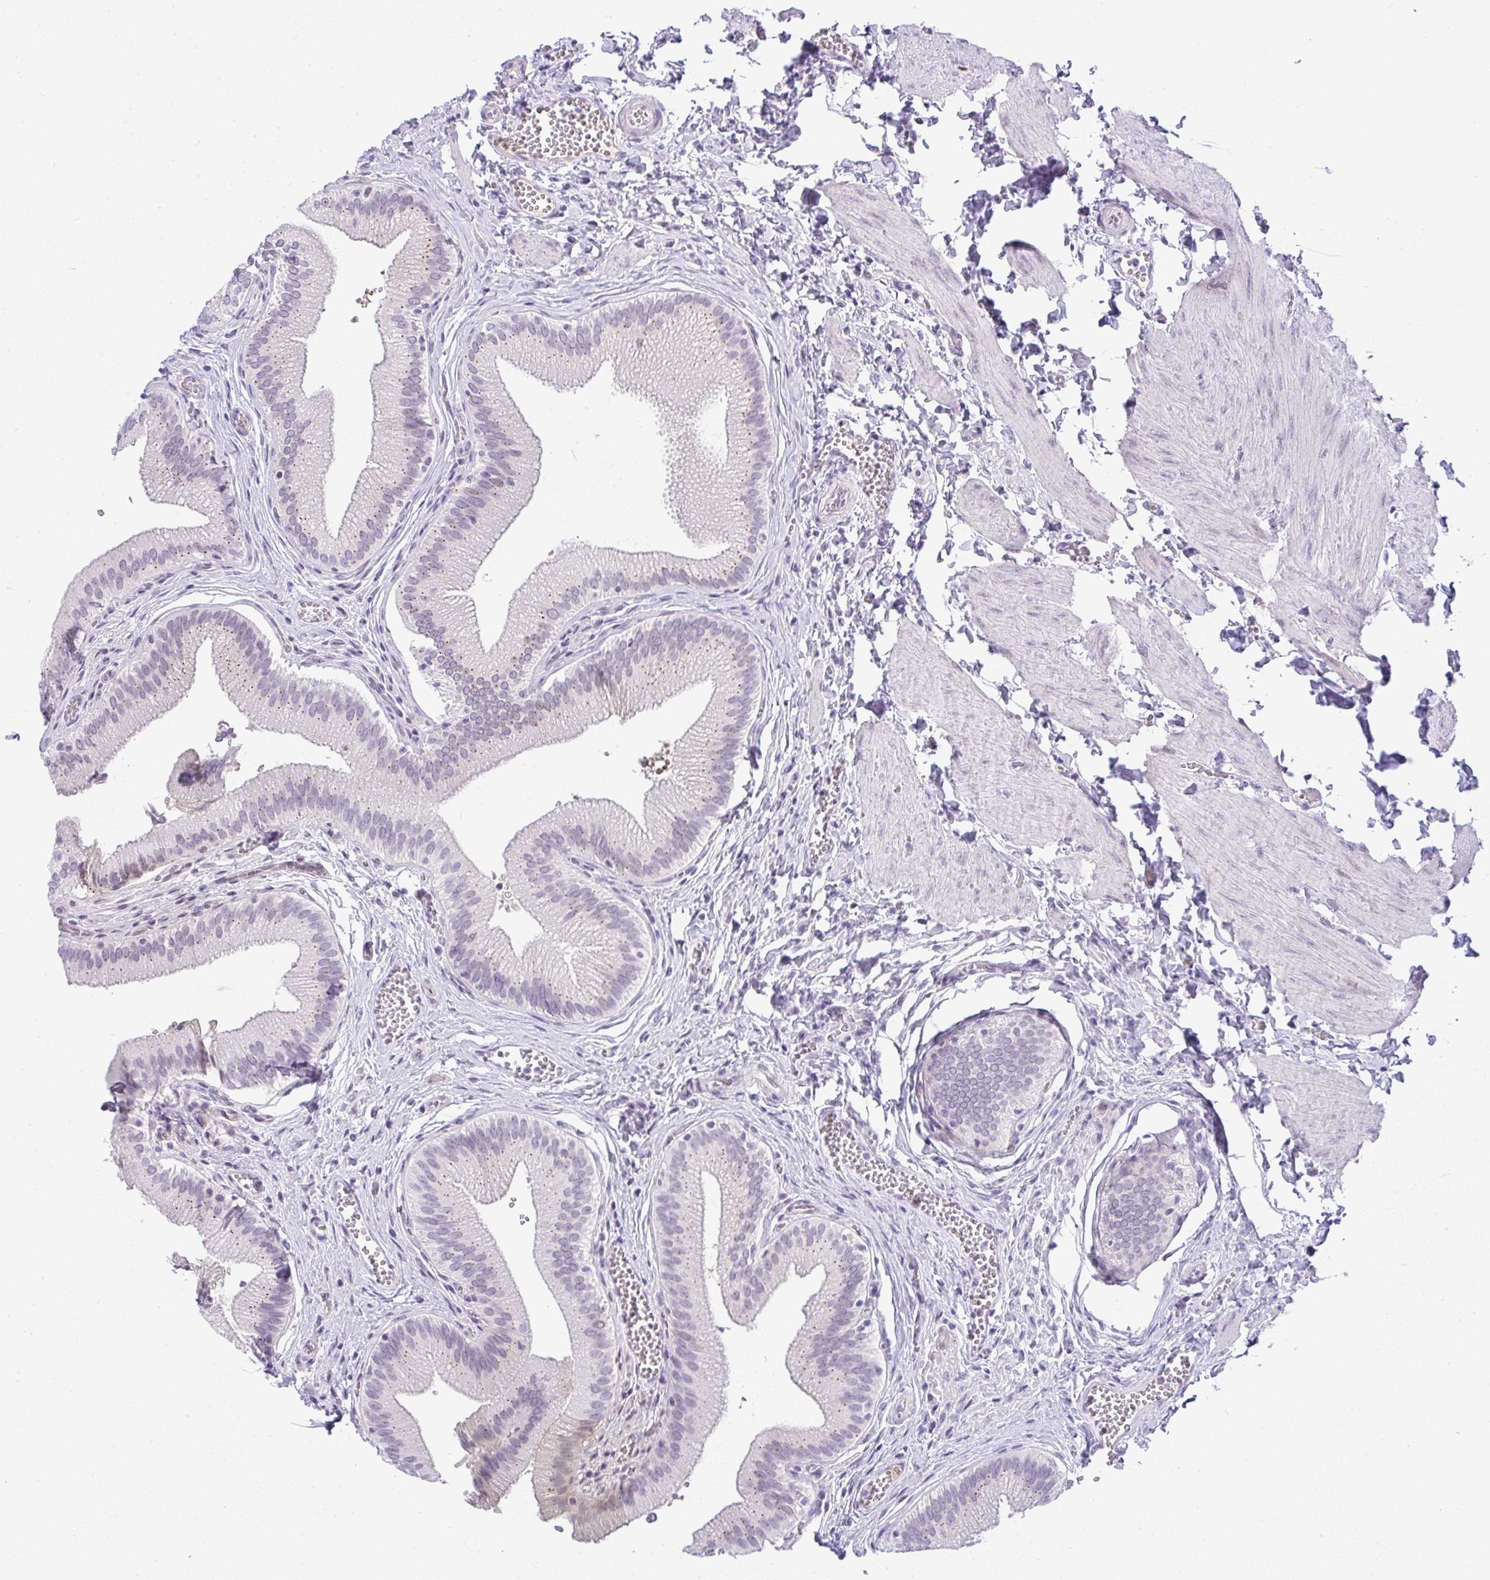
{"staining": {"intensity": "moderate", "quantity": "25%-75%", "location": "cytoplasmic/membranous,nuclear"}, "tissue": "gallbladder", "cell_type": "Glandular cells", "image_type": "normal", "snomed": [{"axis": "morphology", "description": "Normal tissue, NOS"}, {"axis": "topography", "description": "Gallbladder"}], "caption": "IHC staining of normal gallbladder, which exhibits medium levels of moderate cytoplasmic/membranous,nuclear positivity in about 25%-75% of glandular cells indicating moderate cytoplasmic/membranous,nuclear protein expression. The staining was performed using DAB (brown) for protein detection and nuclei were counterstained in hematoxylin (blue).", "gene": "FAM177A1", "patient": {"sex": "male", "age": 17}}